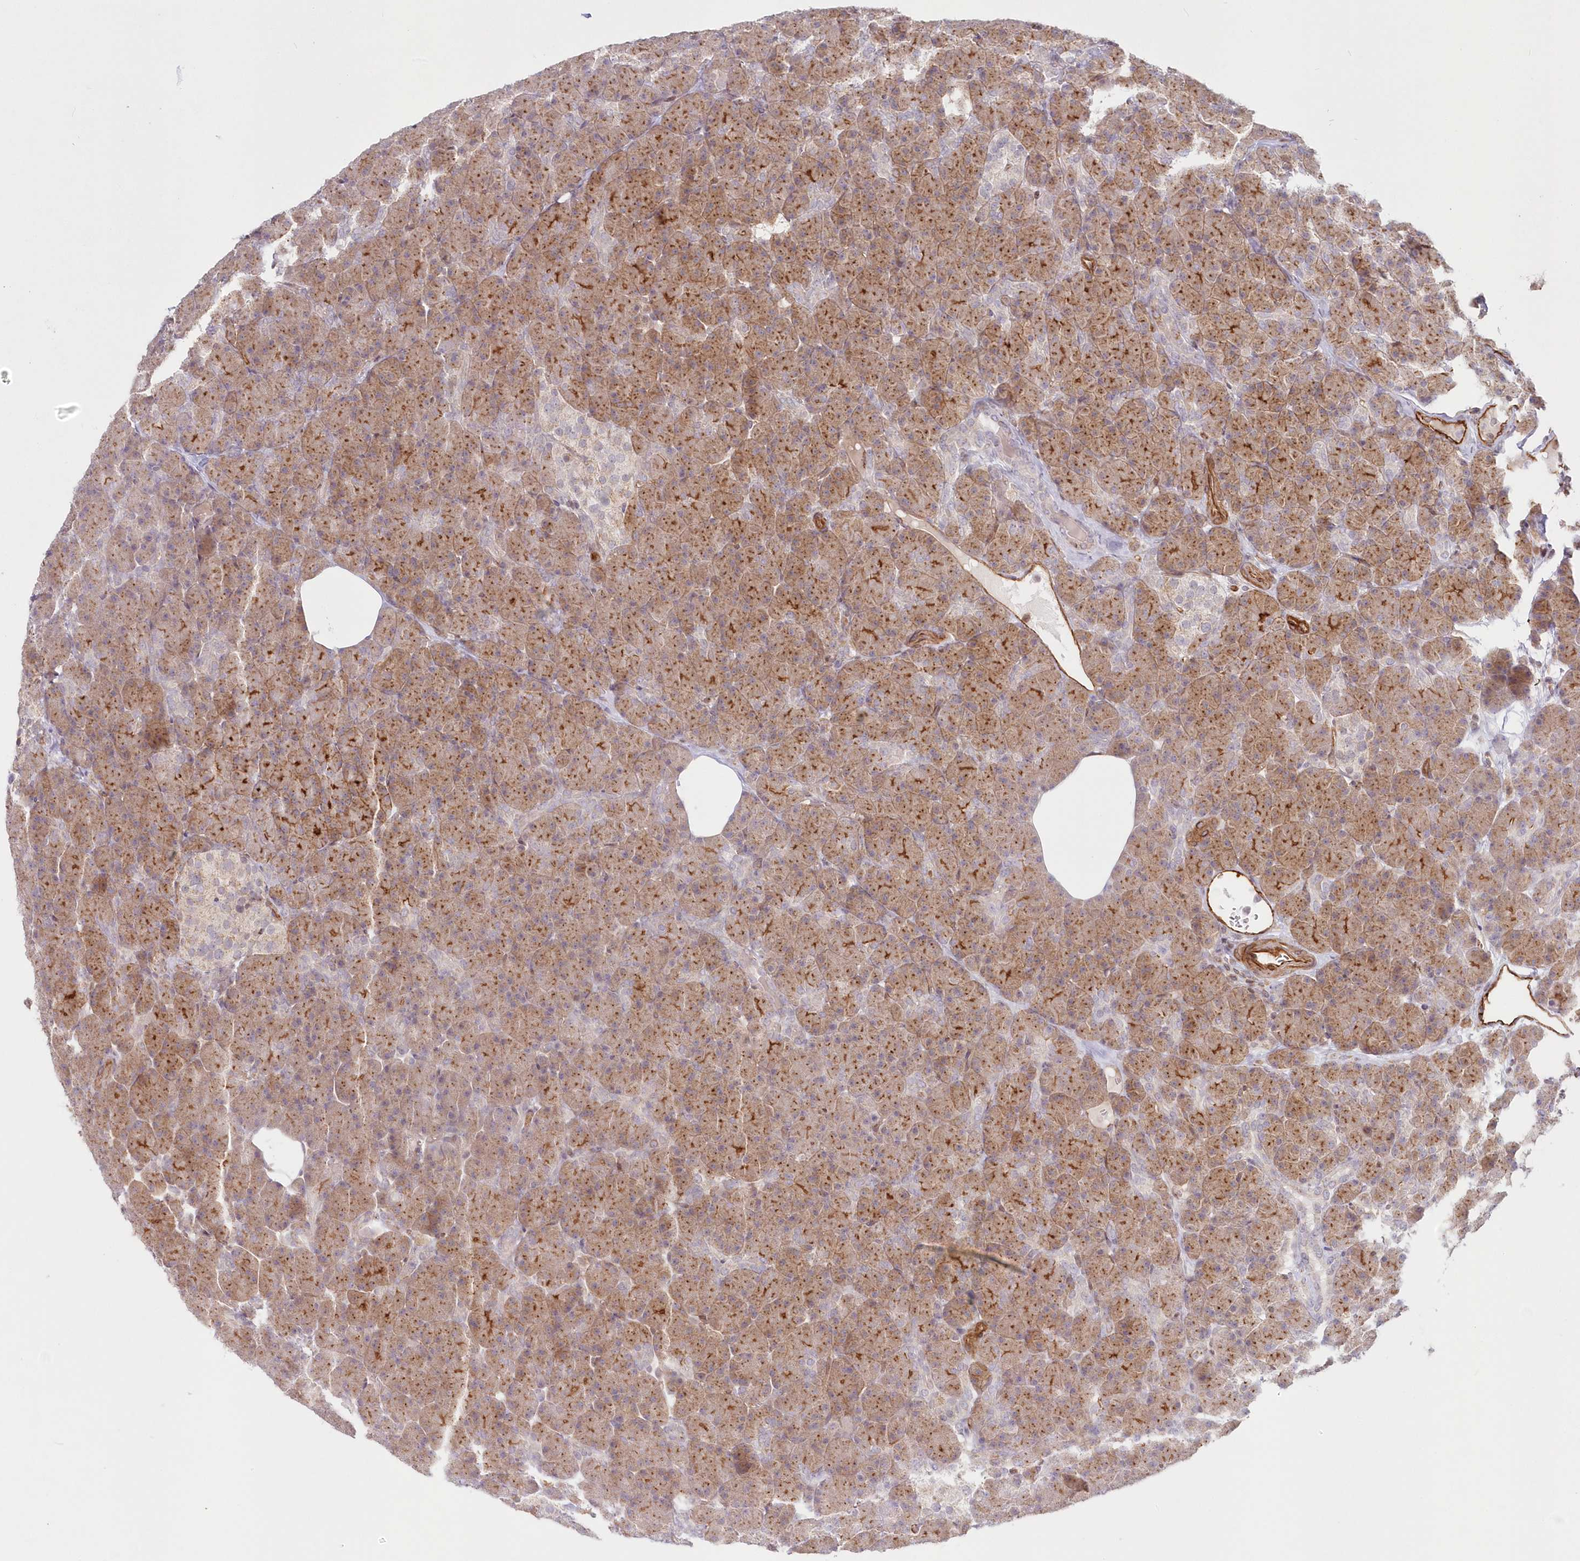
{"staining": {"intensity": "moderate", "quantity": ">75%", "location": "cytoplasmic/membranous"}, "tissue": "pancreas", "cell_type": "Exocrine glandular cells", "image_type": "normal", "snomed": [{"axis": "morphology", "description": "Normal tissue, NOS"}, {"axis": "topography", "description": "Pancreas"}], "caption": "Immunohistochemical staining of unremarkable pancreas displays medium levels of moderate cytoplasmic/membranous staining in about >75% of exocrine glandular cells. The protein of interest is stained brown, and the nuclei are stained in blue (DAB (3,3'-diaminobenzidine) IHC with brightfield microscopy, high magnification).", "gene": "AFAP1L2", "patient": {"sex": "female", "age": 43}}